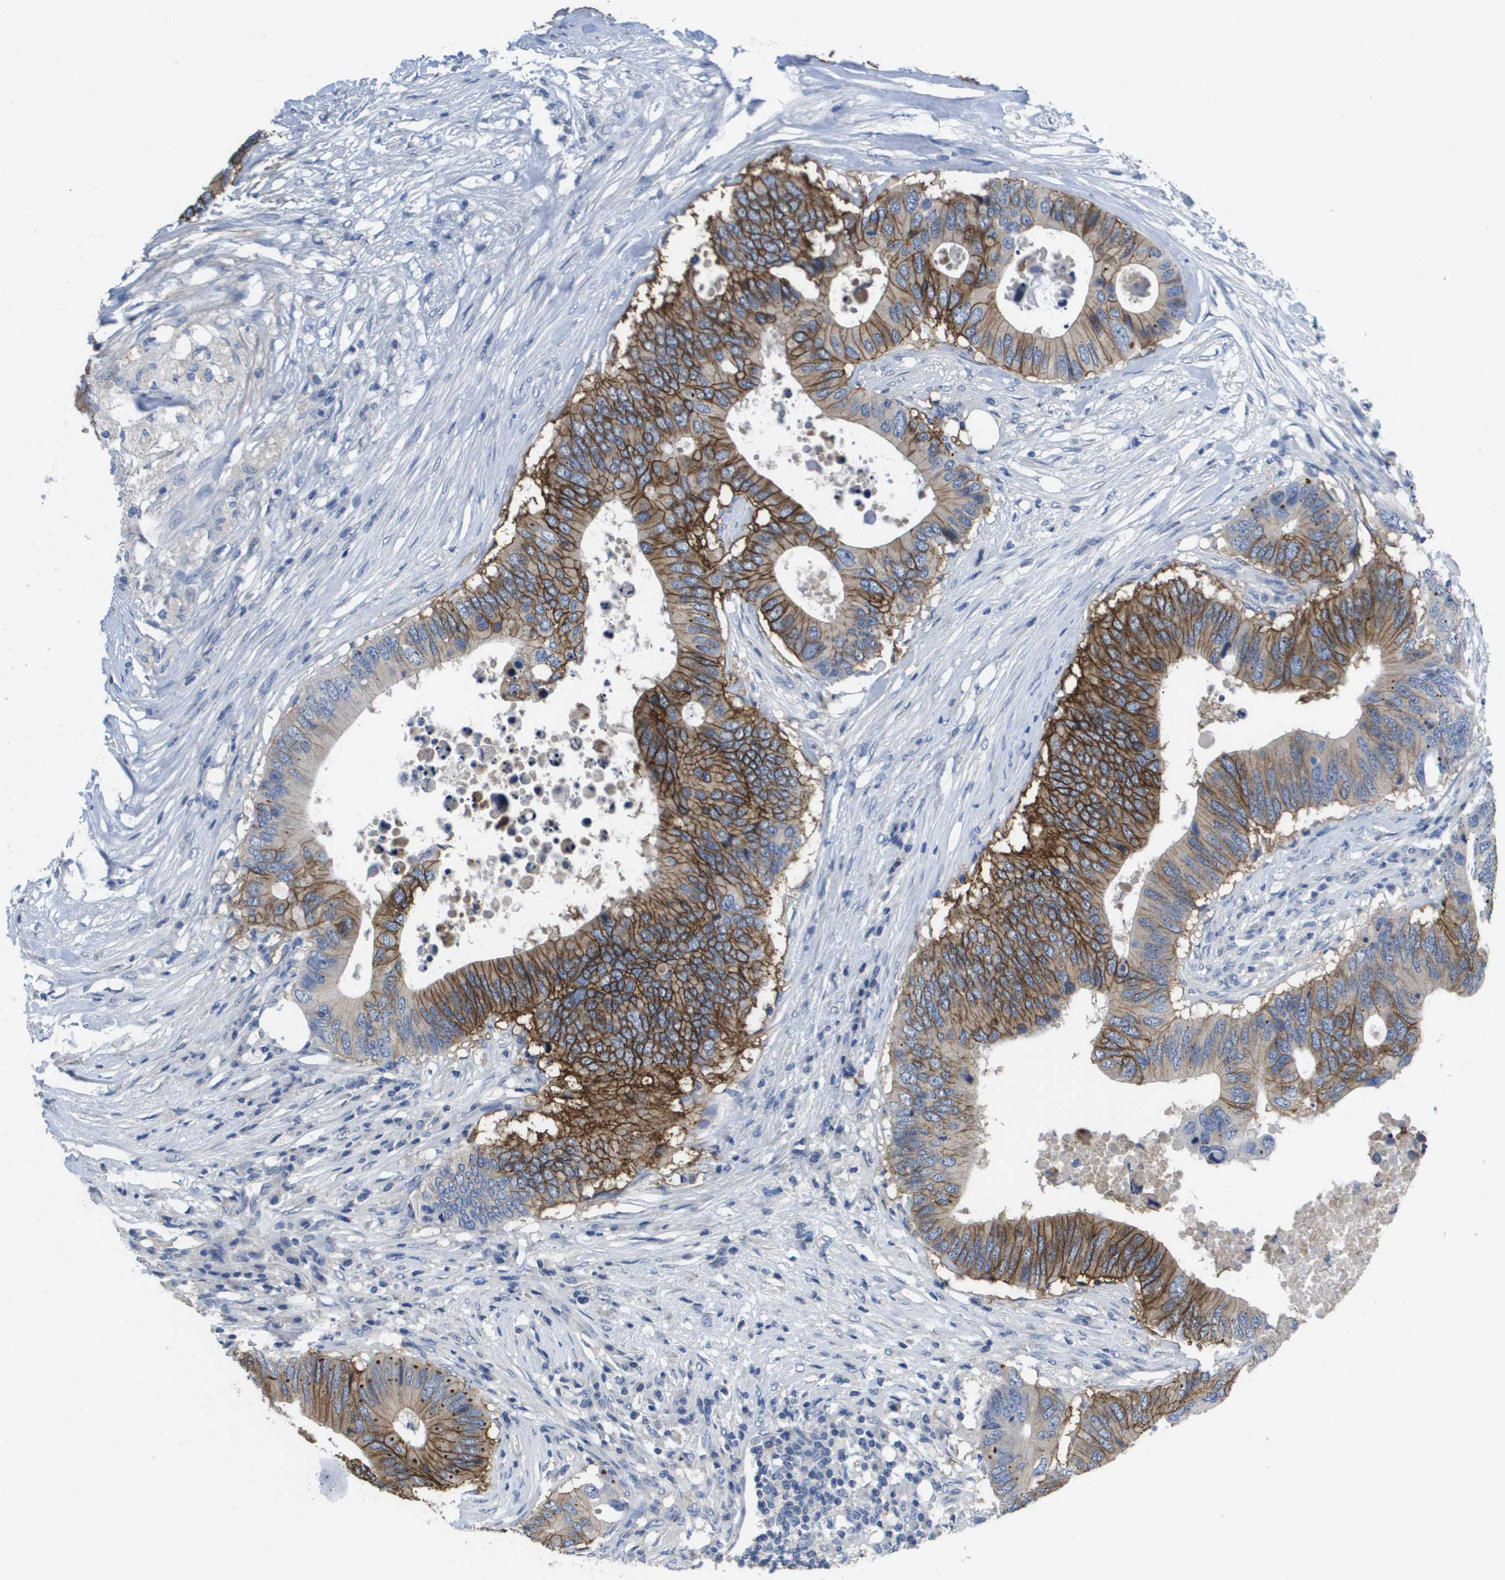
{"staining": {"intensity": "strong", "quantity": ">75%", "location": "cytoplasmic/membranous"}, "tissue": "colorectal cancer", "cell_type": "Tumor cells", "image_type": "cancer", "snomed": [{"axis": "morphology", "description": "Adenocarcinoma, NOS"}, {"axis": "topography", "description": "Colon"}], "caption": "This micrograph shows colorectal cancer stained with IHC to label a protein in brown. The cytoplasmic/membranous of tumor cells show strong positivity for the protein. Nuclei are counter-stained blue.", "gene": "CA9", "patient": {"sex": "male", "age": 71}}